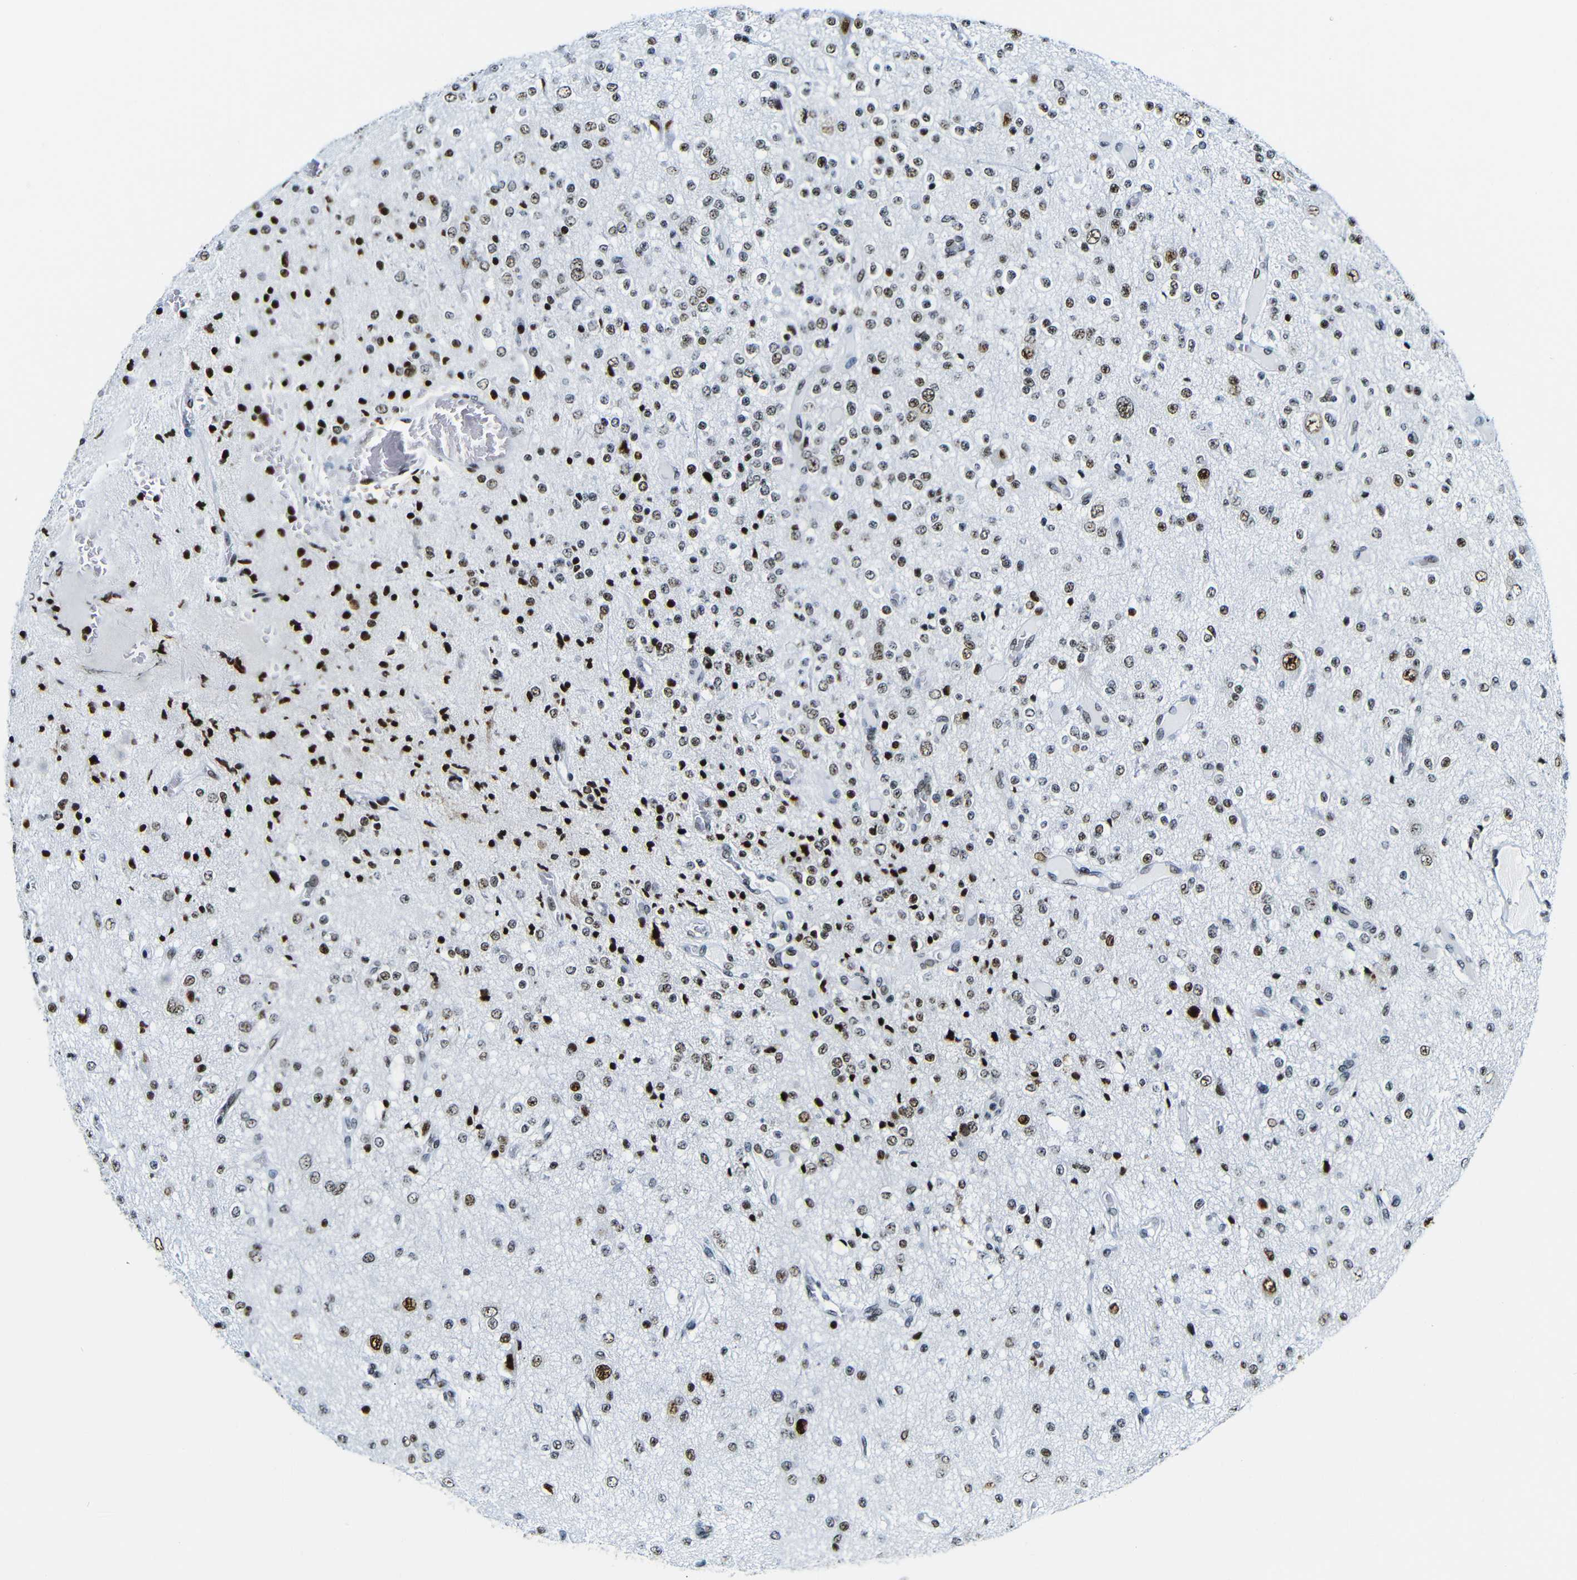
{"staining": {"intensity": "moderate", "quantity": ">75%", "location": "nuclear"}, "tissue": "glioma", "cell_type": "Tumor cells", "image_type": "cancer", "snomed": [{"axis": "morphology", "description": "Glioma, malignant, Low grade"}, {"axis": "topography", "description": "Brain"}], "caption": "Immunohistochemistry (IHC) of malignant glioma (low-grade) displays medium levels of moderate nuclear staining in about >75% of tumor cells. (Brightfield microscopy of DAB IHC at high magnification).", "gene": "SRSF1", "patient": {"sex": "male", "age": 38}}